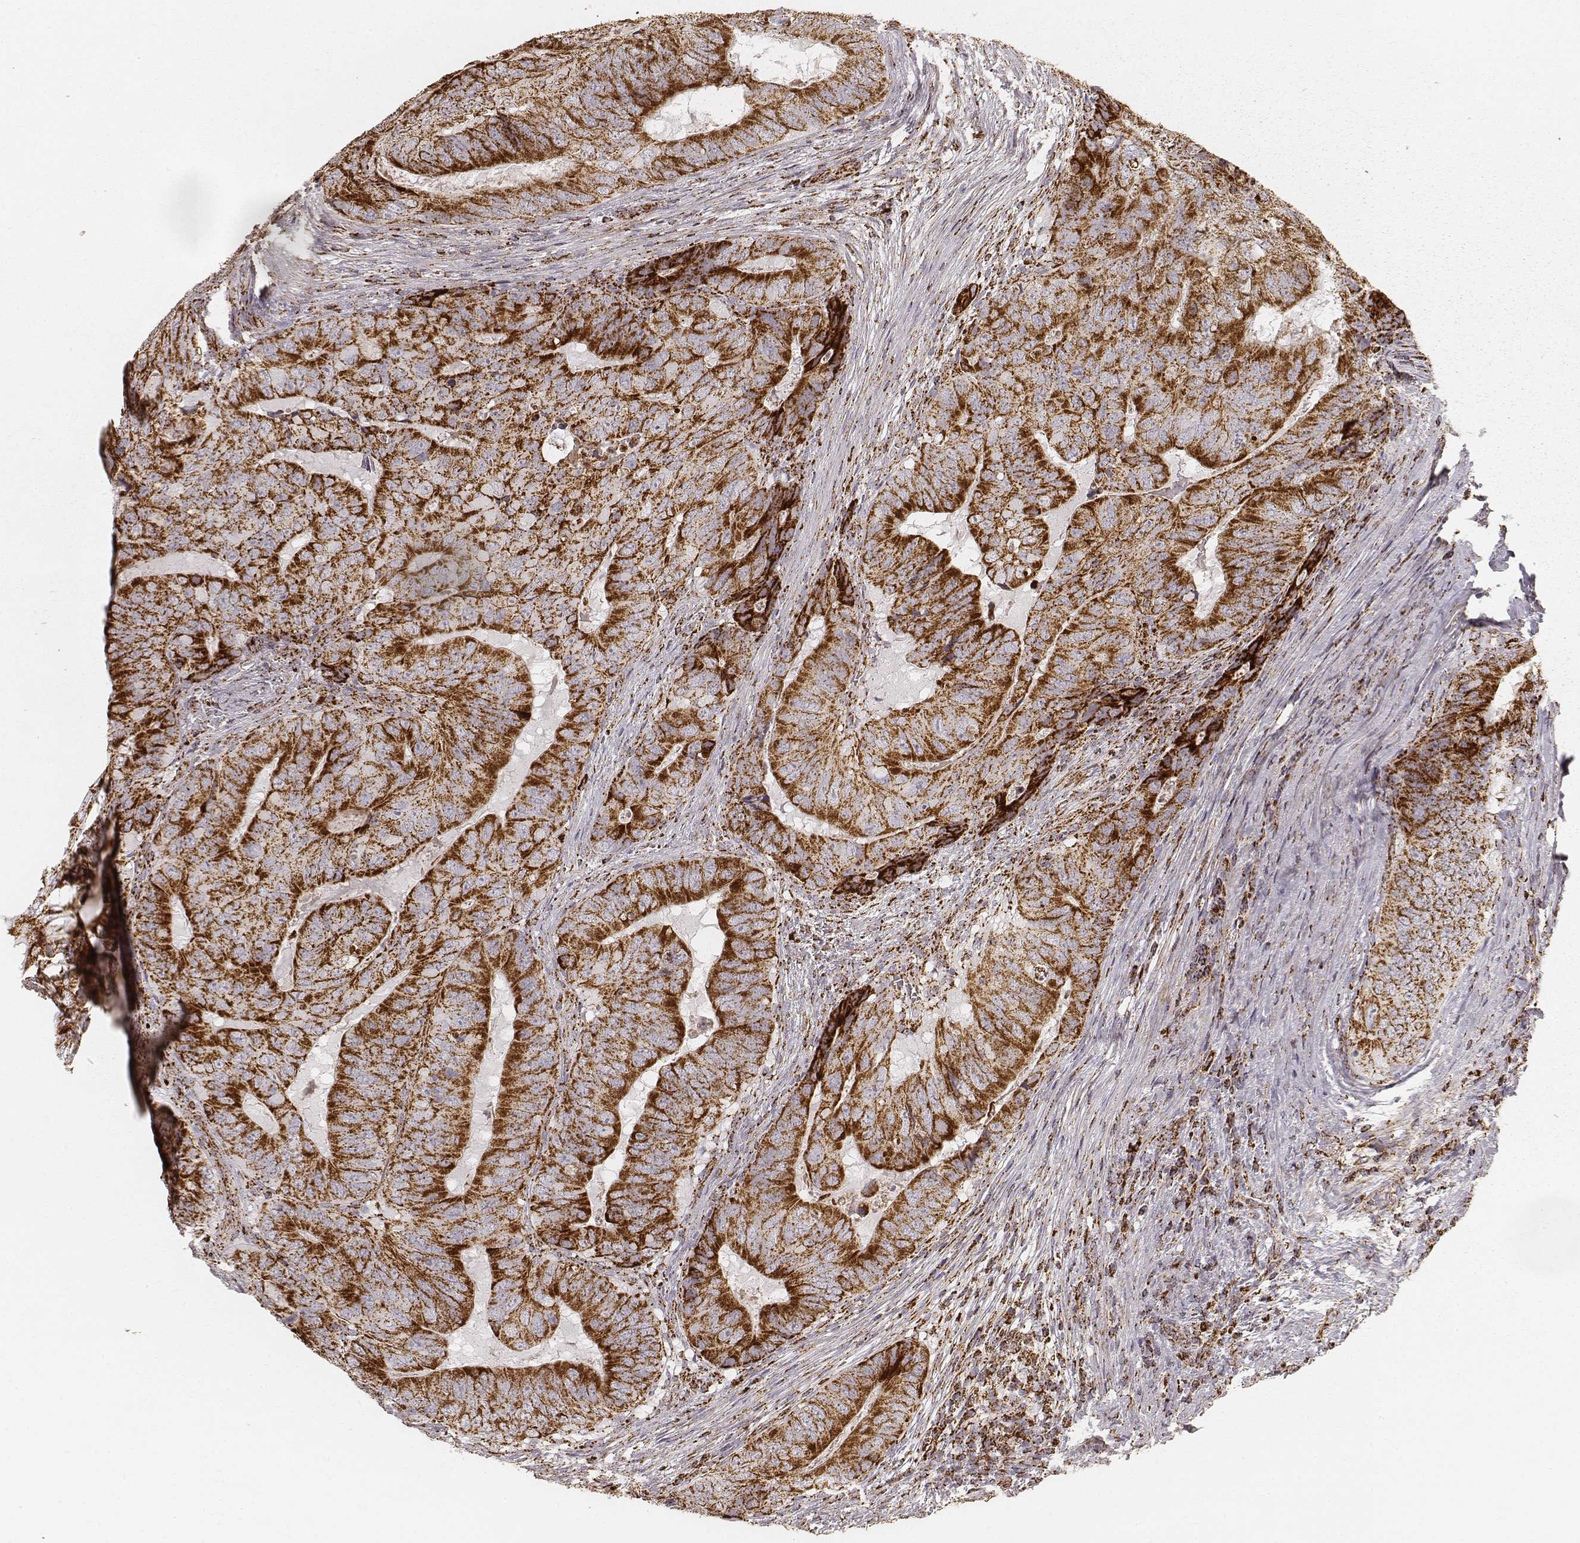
{"staining": {"intensity": "strong", "quantity": ">75%", "location": "cytoplasmic/membranous"}, "tissue": "colorectal cancer", "cell_type": "Tumor cells", "image_type": "cancer", "snomed": [{"axis": "morphology", "description": "Adenocarcinoma, NOS"}, {"axis": "topography", "description": "Colon"}], "caption": "Immunohistochemistry (IHC) image of human colorectal cancer stained for a protein (brown), which exhibits high levels of strong cytoplasmic/membranous expression in about >75% of tumor cells.", "gene": "CS", "patient": {"sex": "male", "age": 79}}